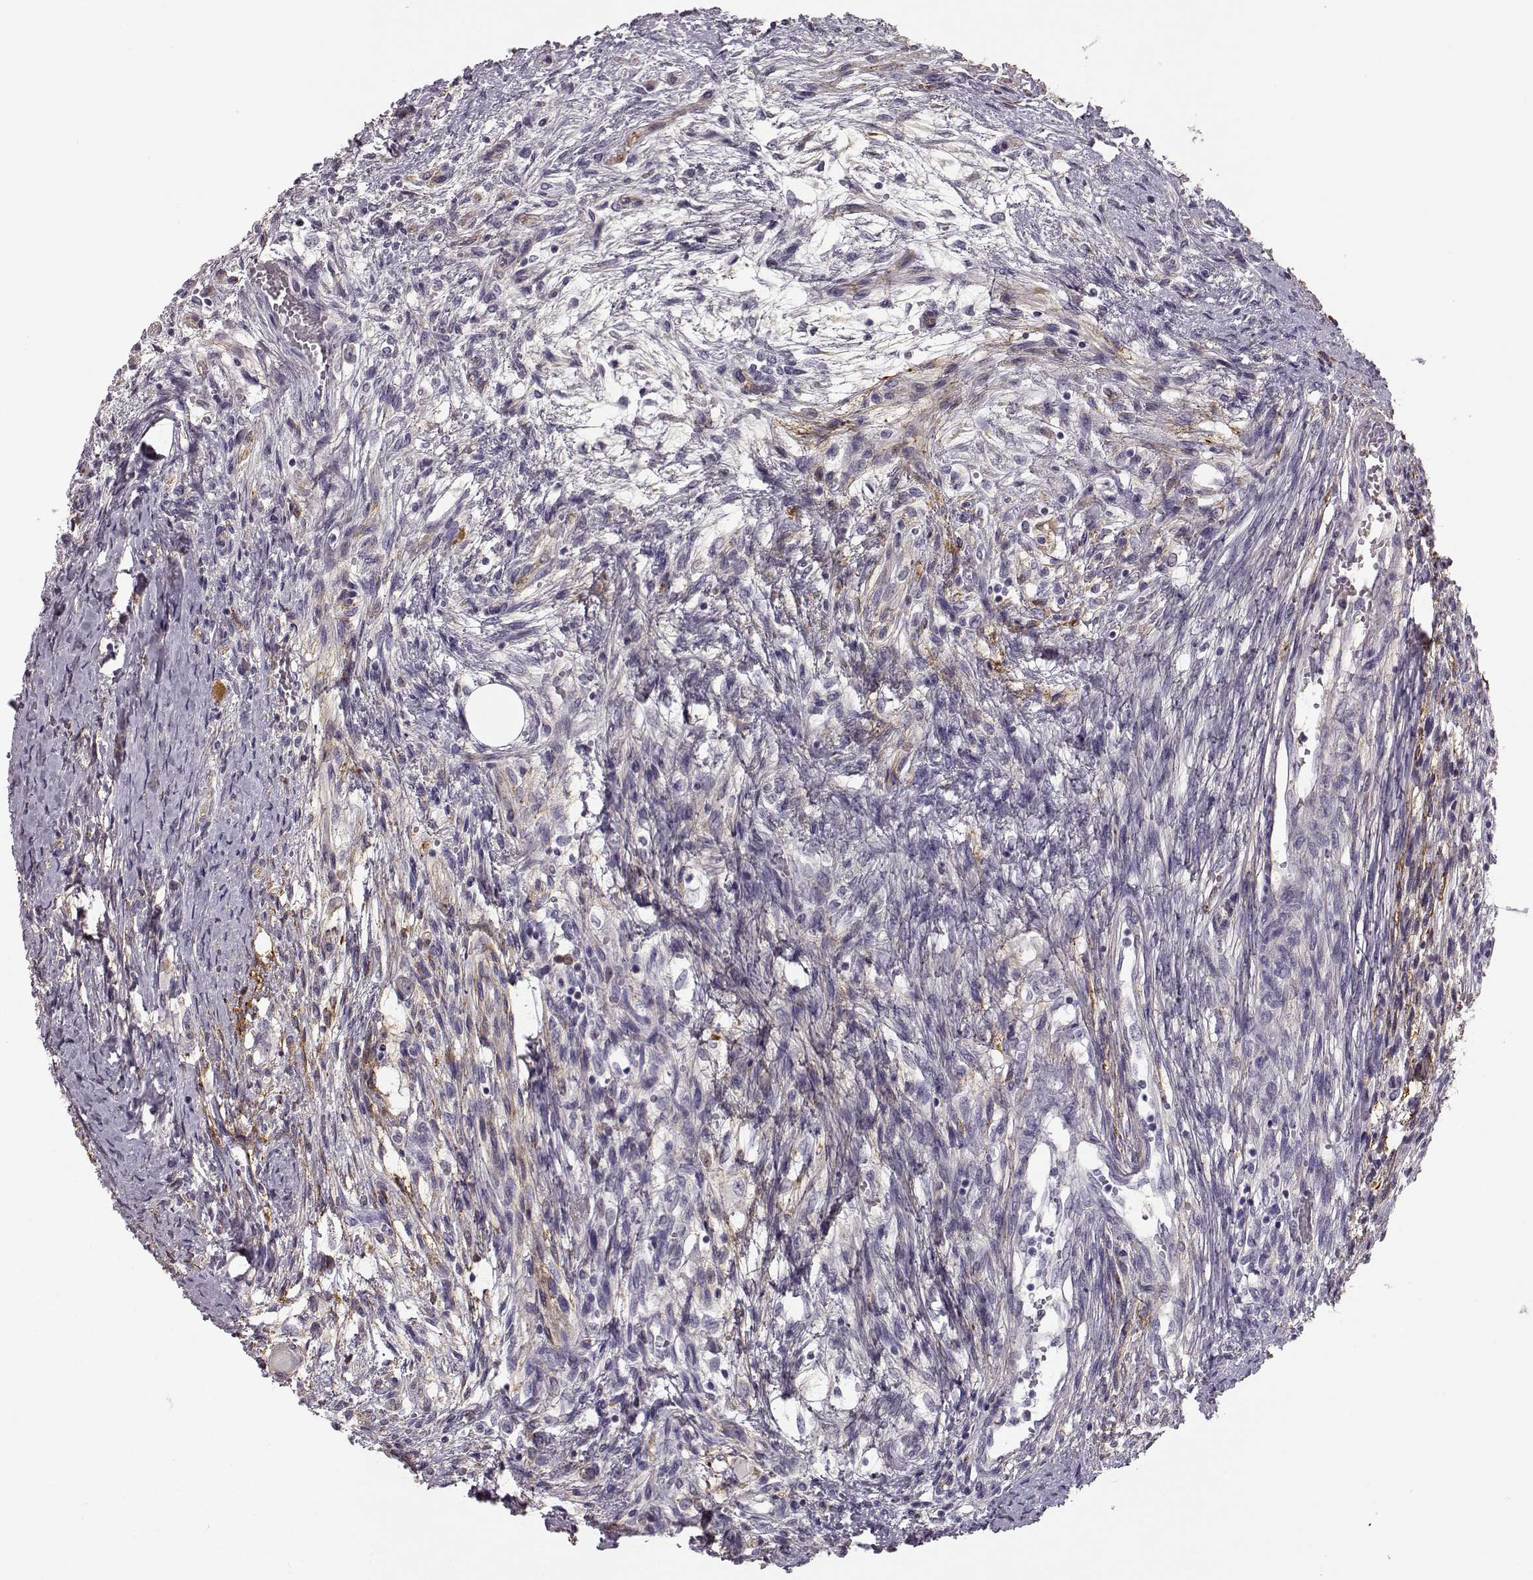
{"staining": {"intensity": "weak", "quantity": "25%-75%", "location": "cytoplasmic/membranous"}, "tissue": "testis cancer", "cell_type": "Tumor cells", "image_type": "cancer", "snomed": [{"axis": "morphology", "description": "Carcinoma, Embryonal, NOS"}, {"axis": "topography", "description": "Testis"}], "caption": "Weak cytoplasmic/membranous staining for a protein is appreciated in approximately 25%-75% of tumor cells of embryonal carcinoma (testis) using IHC.", "gene": "TRIM69", "patient": {"sex": "male", "age": 37}}